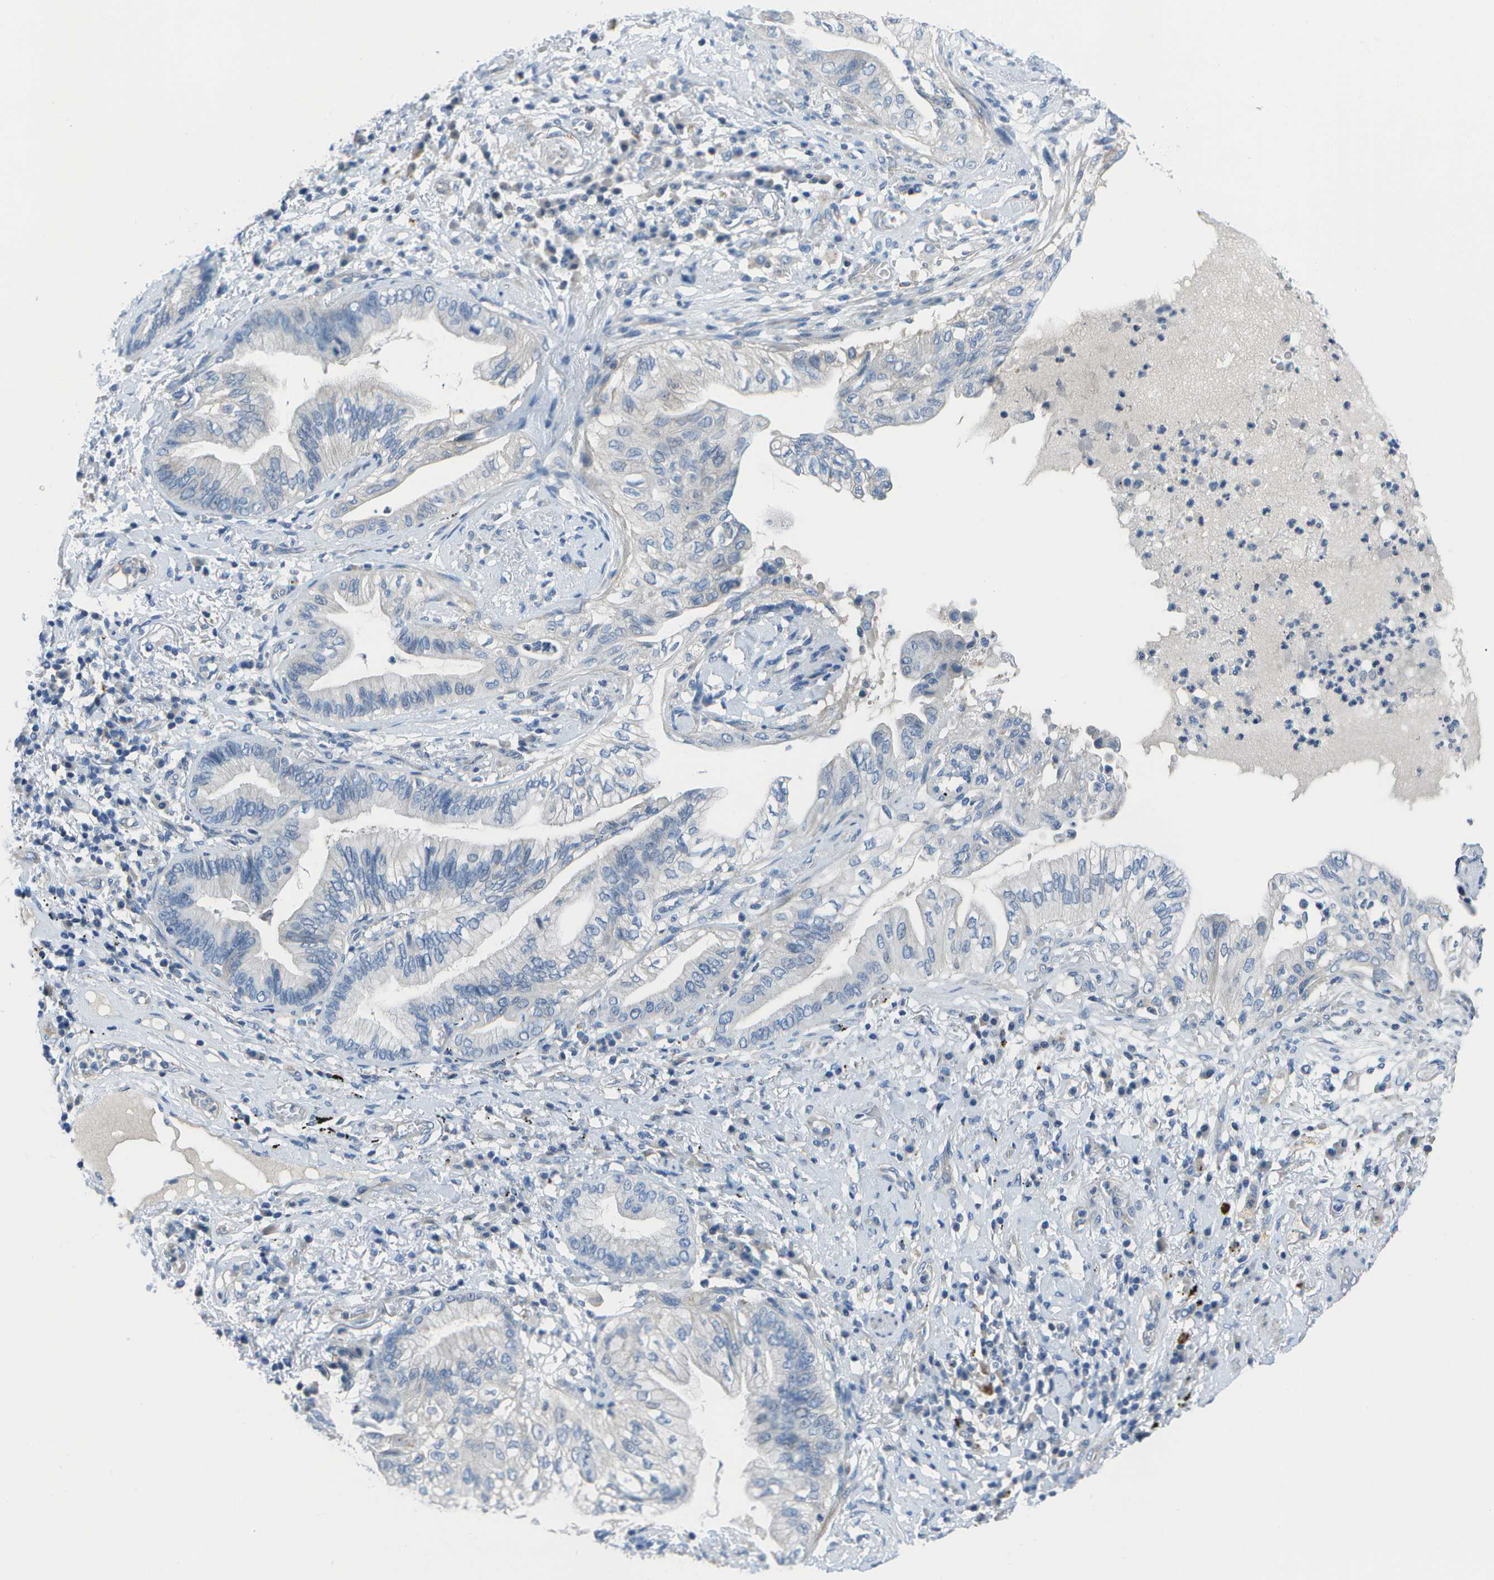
{"staining": {"intensity": "negative", "quantity": "none", "location": "none"}, "tissue": "lung cancer", "cell_type": "Tumor cells", "image_type": "cancer", "snomed": [{"axis": "morphology", "description": "Normal tissue, NOS"}, {"axis": "morphology", "description": "Adenocarcinoma, NOS"}, {"axis": "topography", "description": "Bronchus"}, {"axis": "topography", "description": "Lung"}], "caption": "This is a image of immunohistochemistry (IHC) staining of lung cancer, which shows no positivity in tumor cells. (Brightfield microscopy of DAB (3,3'-diaminobenzidine) immunohistochemistry (IHC) at high magnification).", "gene": "DCT", "patient": {"sex": "female", "age": 70}}